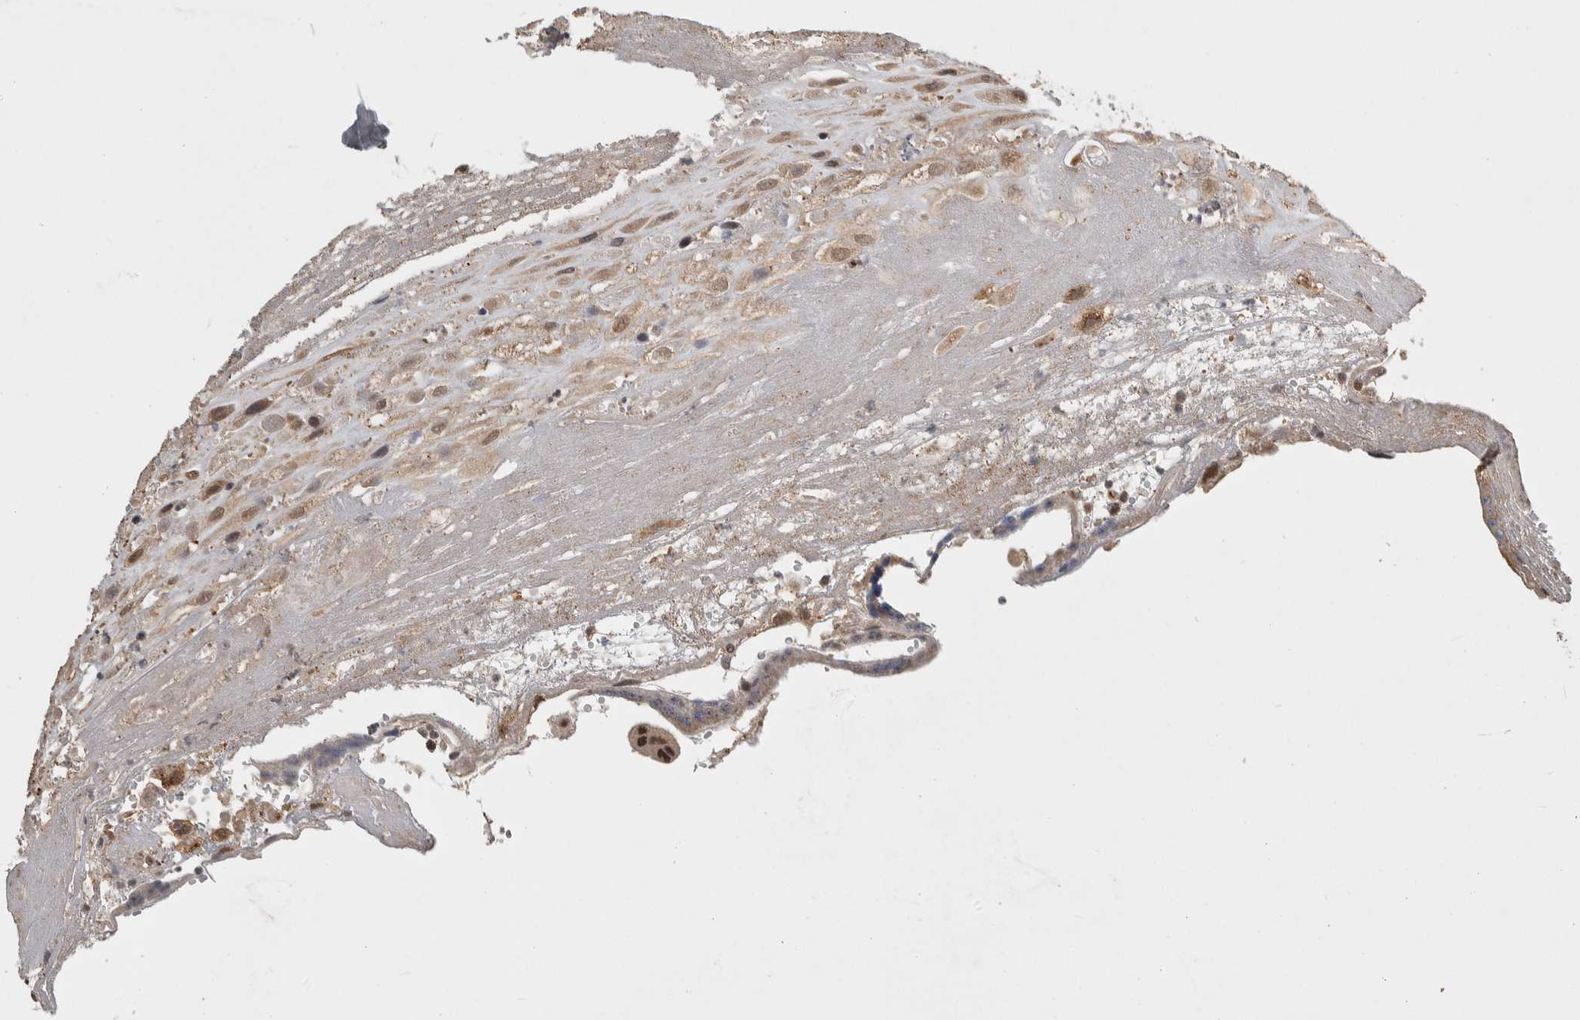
{"staining": {"intensity": "weak", "quantity": ">75%", "location": "cytoplasmic/membranous,nuclear"}, "tissue": "placenta", "cell_type": "Decidual cells", "image_type": "normal", "snomed": [{"axis": "morphology", "description": "Normal tissue, NOS"}, {"axis": "topography", "description": "Placenta"}], "caption": "This is a photomicrograph of IHC staining of unremarkable placenta, which shows weak staining in the cytoplasmic/membranous,nuclear of decidual cells.", "gene": "ZNF592", "patient": {"sex": "female", "age": 18}}